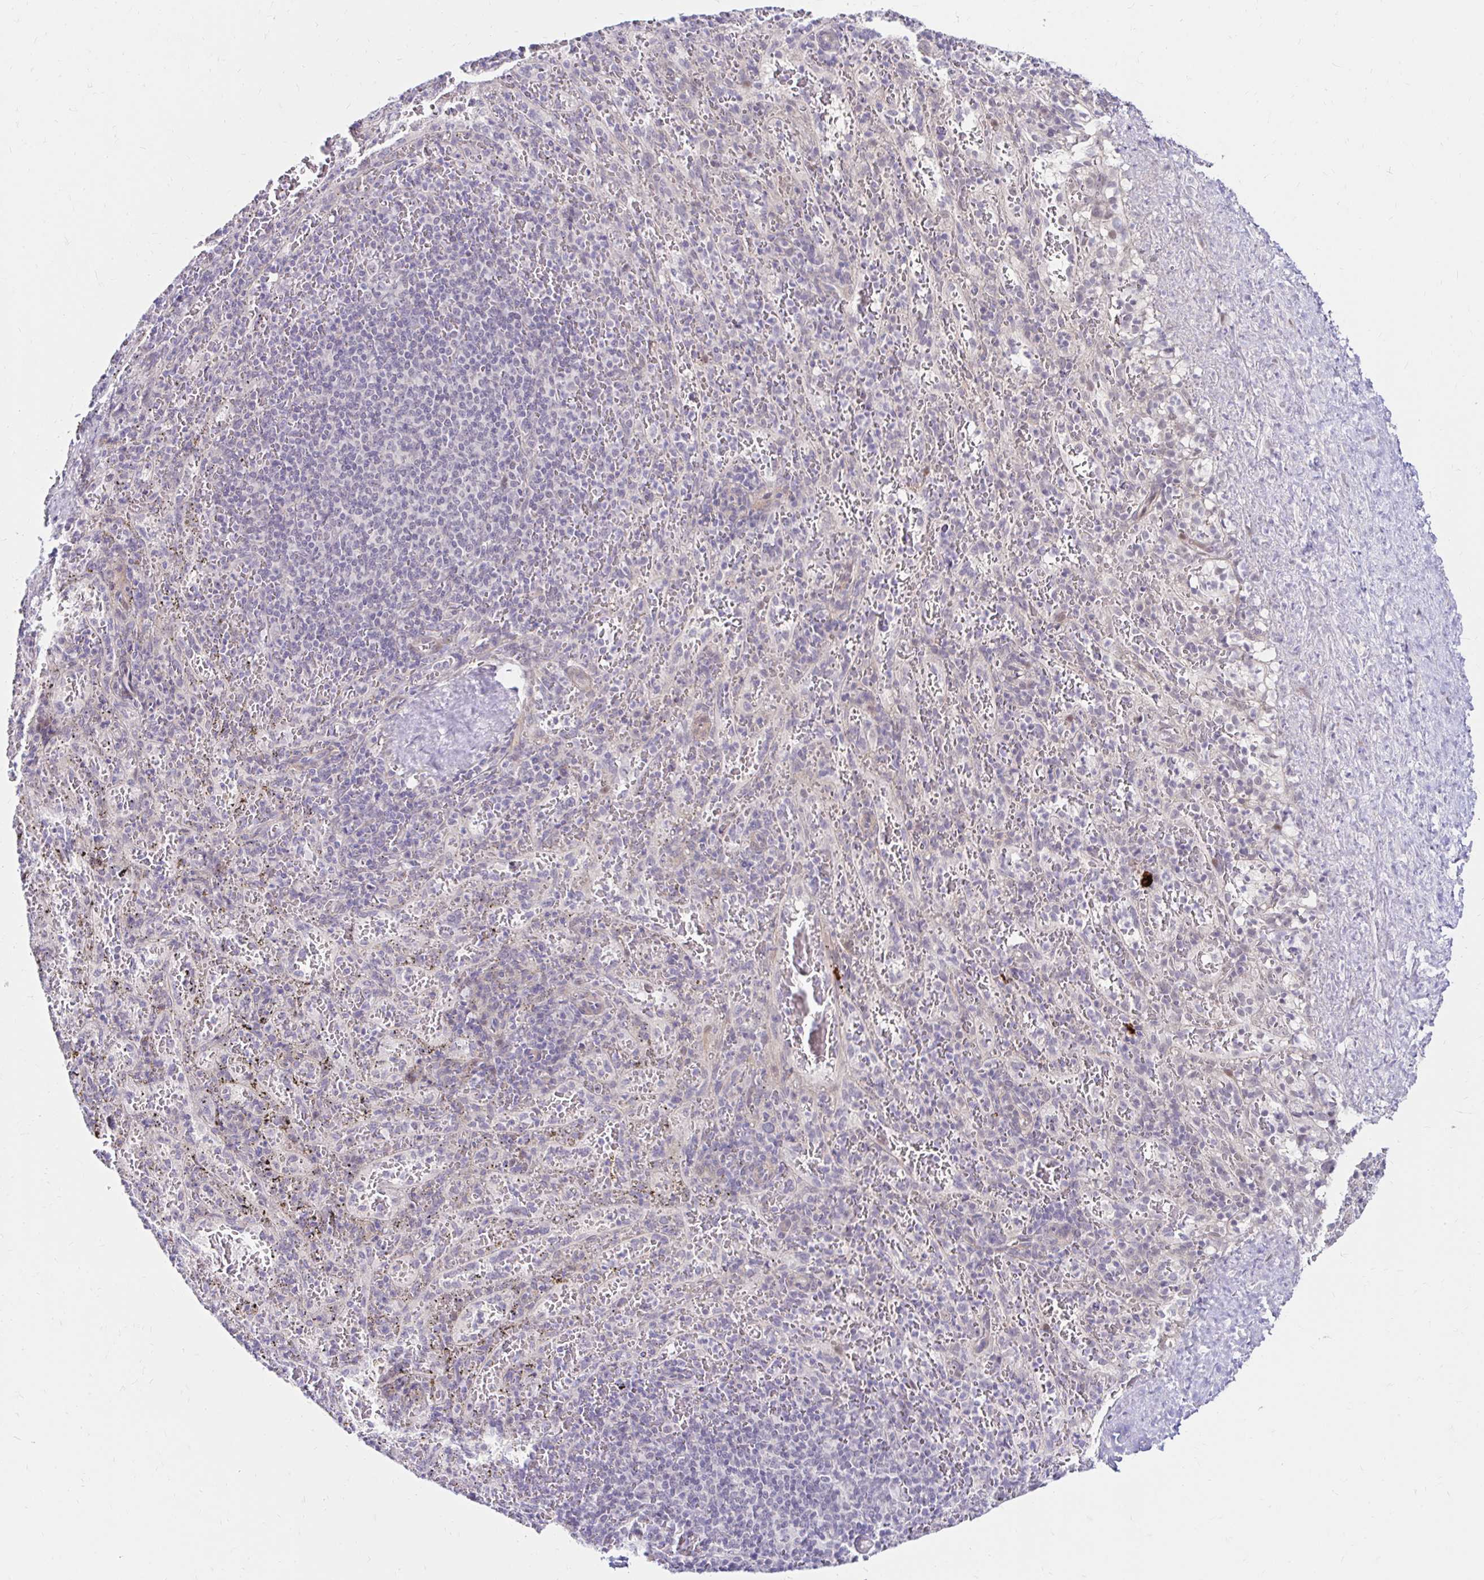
{"staining": {"intensity": "negative", "quantity": "none", "location": "none"}, "tissue": "spleen", "cell_type": "Cells in red pulp", "image_type": "normal", "snomed": [{"axis": "morphology", "description": "Normal tissue, NOS"}, {"axis": "topography", "description": "Spleen"}], "caption": "Immunohistochemical staining of normal spleen demonstrates no significant expression in cells in red pulp.", "gene": "GUCY1A1", "patient": {"sex": "male", "age": 57}}